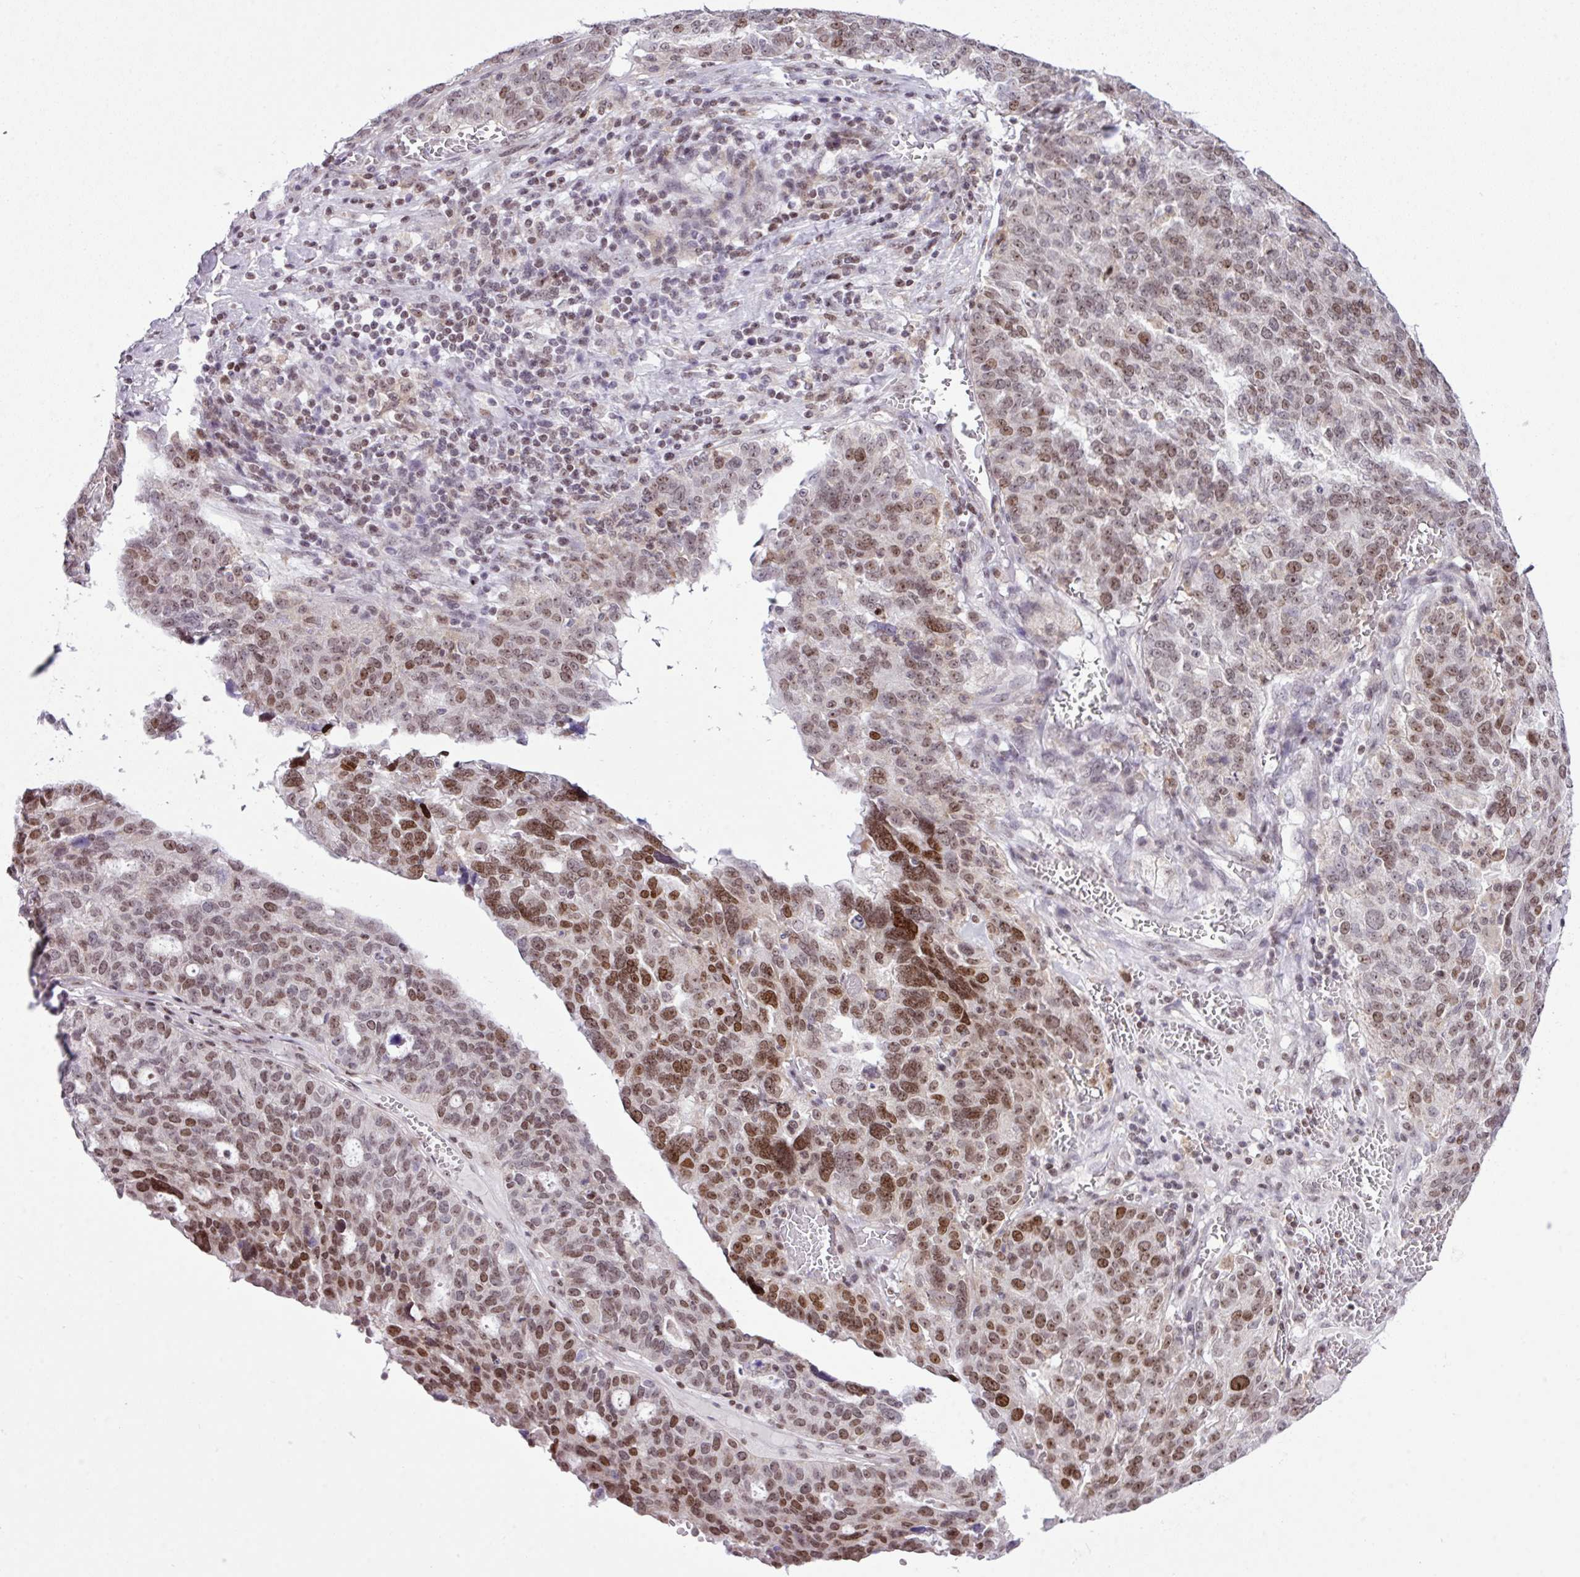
{"staining": {"intensity": "moderate", "quantity": "25%-75%", "location": "nuclear"}, "tissue": "ovarian cancer", "cell_type": "Tumor cells", "image_type": "cancer", "snomed": [{"axis": "morphology", "description": "Cystadenocarcinoma, serous, NOS"}, {"axis": "topography", "description": "Ovary"}], "caption": "Immunohistochemistry (IHC) image of ovarian cancer (serous cystadenocarcinoma) stained for a protein (brown), which displays medium levels of moderate nuclear staining in approximately 25%-75% of tumor cells.", "gene": "CCDC137", "patient": {"sex": "female", "age": 59}}